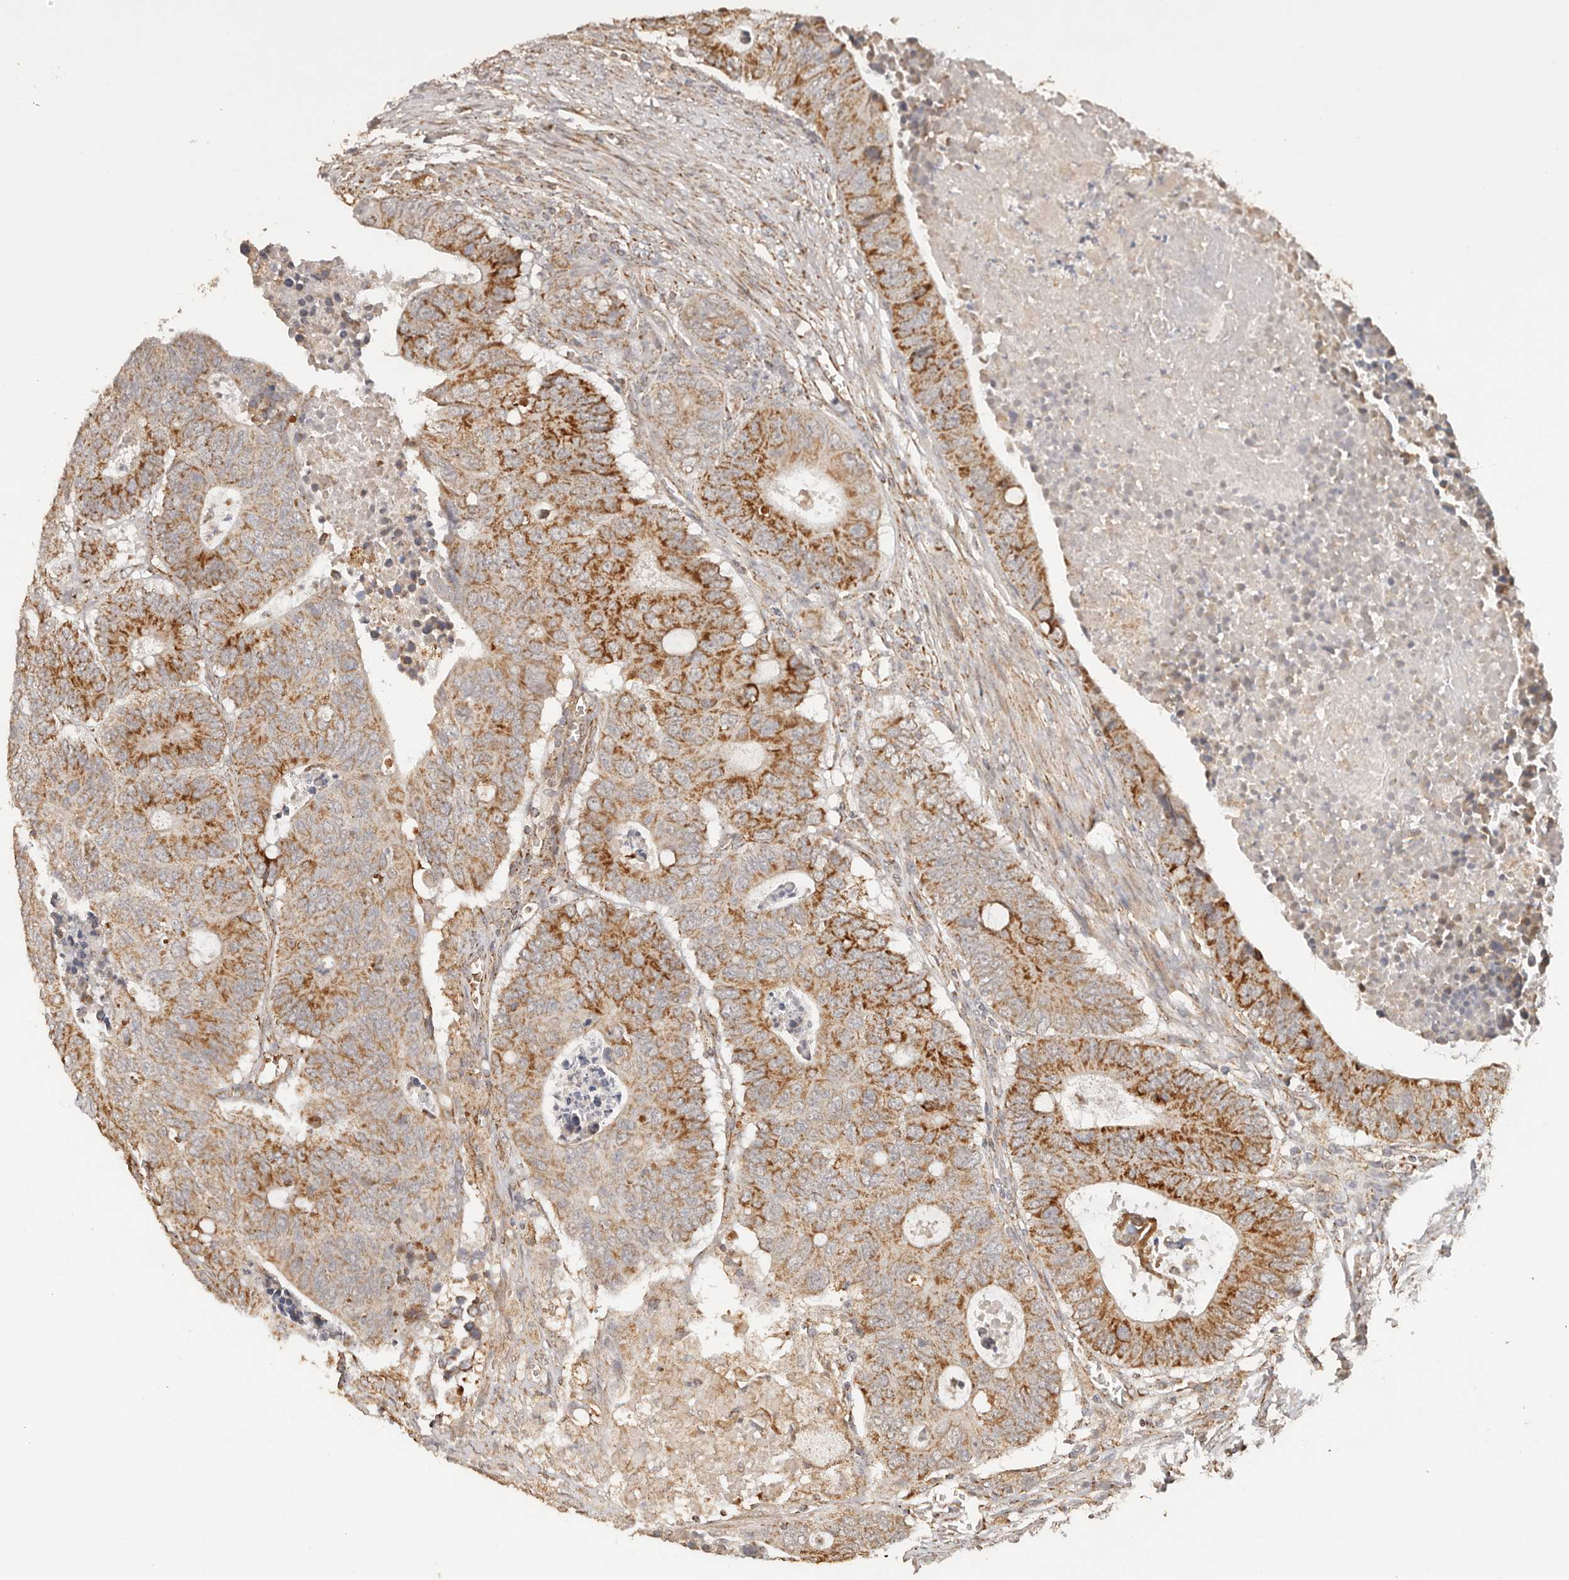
{"staining": {"intensity": "strong", "quantity": ">75%", "location": "cytoplasmic/membranous"}, "tissue": "colorectal cancer", "cell_type": "Tumor cells", "image_type": "cancer", "snomed": [{"axis": "morphology", "description": "Adenocarcinoma, NOS"}, {"axis": "topography", "description": "Colon"}], "caption": "Protein expression analysis of human adenocarcinoma (colorectal) reveals strong cytoplasmic/membranous positivity in approximately >75% of tumor cells. The staining is performed using DAB (3,3'-diaminobenzidine) brown chromogen to label protein expression. The nuclei are counter-stained blue using hematoxylin.", "gene": "NDUFB11", "patient": {"sex": "male", "age": 87}}